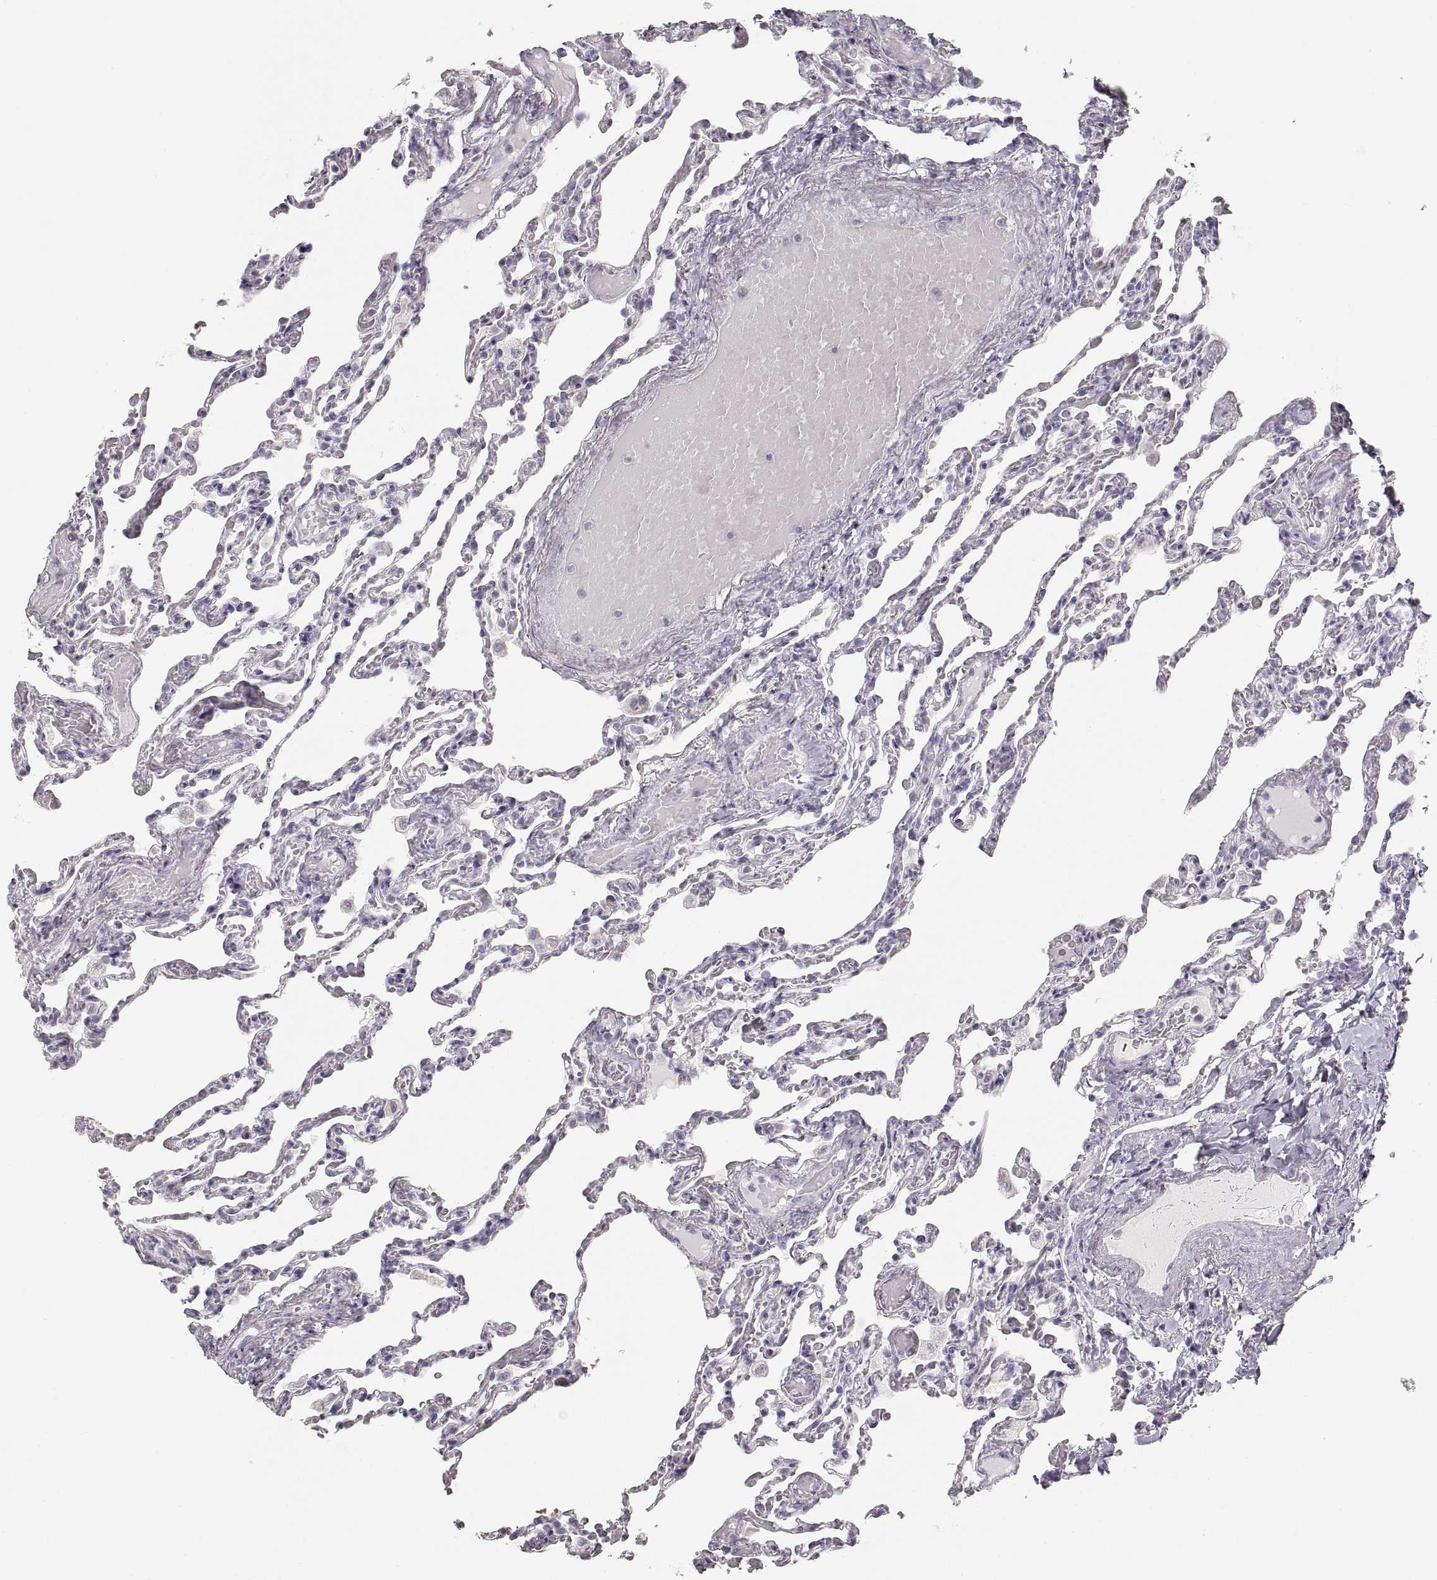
{"staining": {"intensity": "negative", "quantity": "none", "location": "none"}, "tissue": "lung", "cell_type": "Alveolar cells", "image_type": "normal", "snomed": [{"axis": "morphology", "description": "Normal tissue, NOS"}, {"axis": "topography", "description": "Lung"}], "caption": "A photomicrograph of human lung is negative for staining in alveolar cells. The staining was performed using DAB (3,3'-diaminobenzidine) to visualize the protein expression in brown, while the nuclei were stained in blue with hematoxylin (Magnification: 20x).", "gene": "ZP3", "patient": {"sex": "female", "age": 43}}